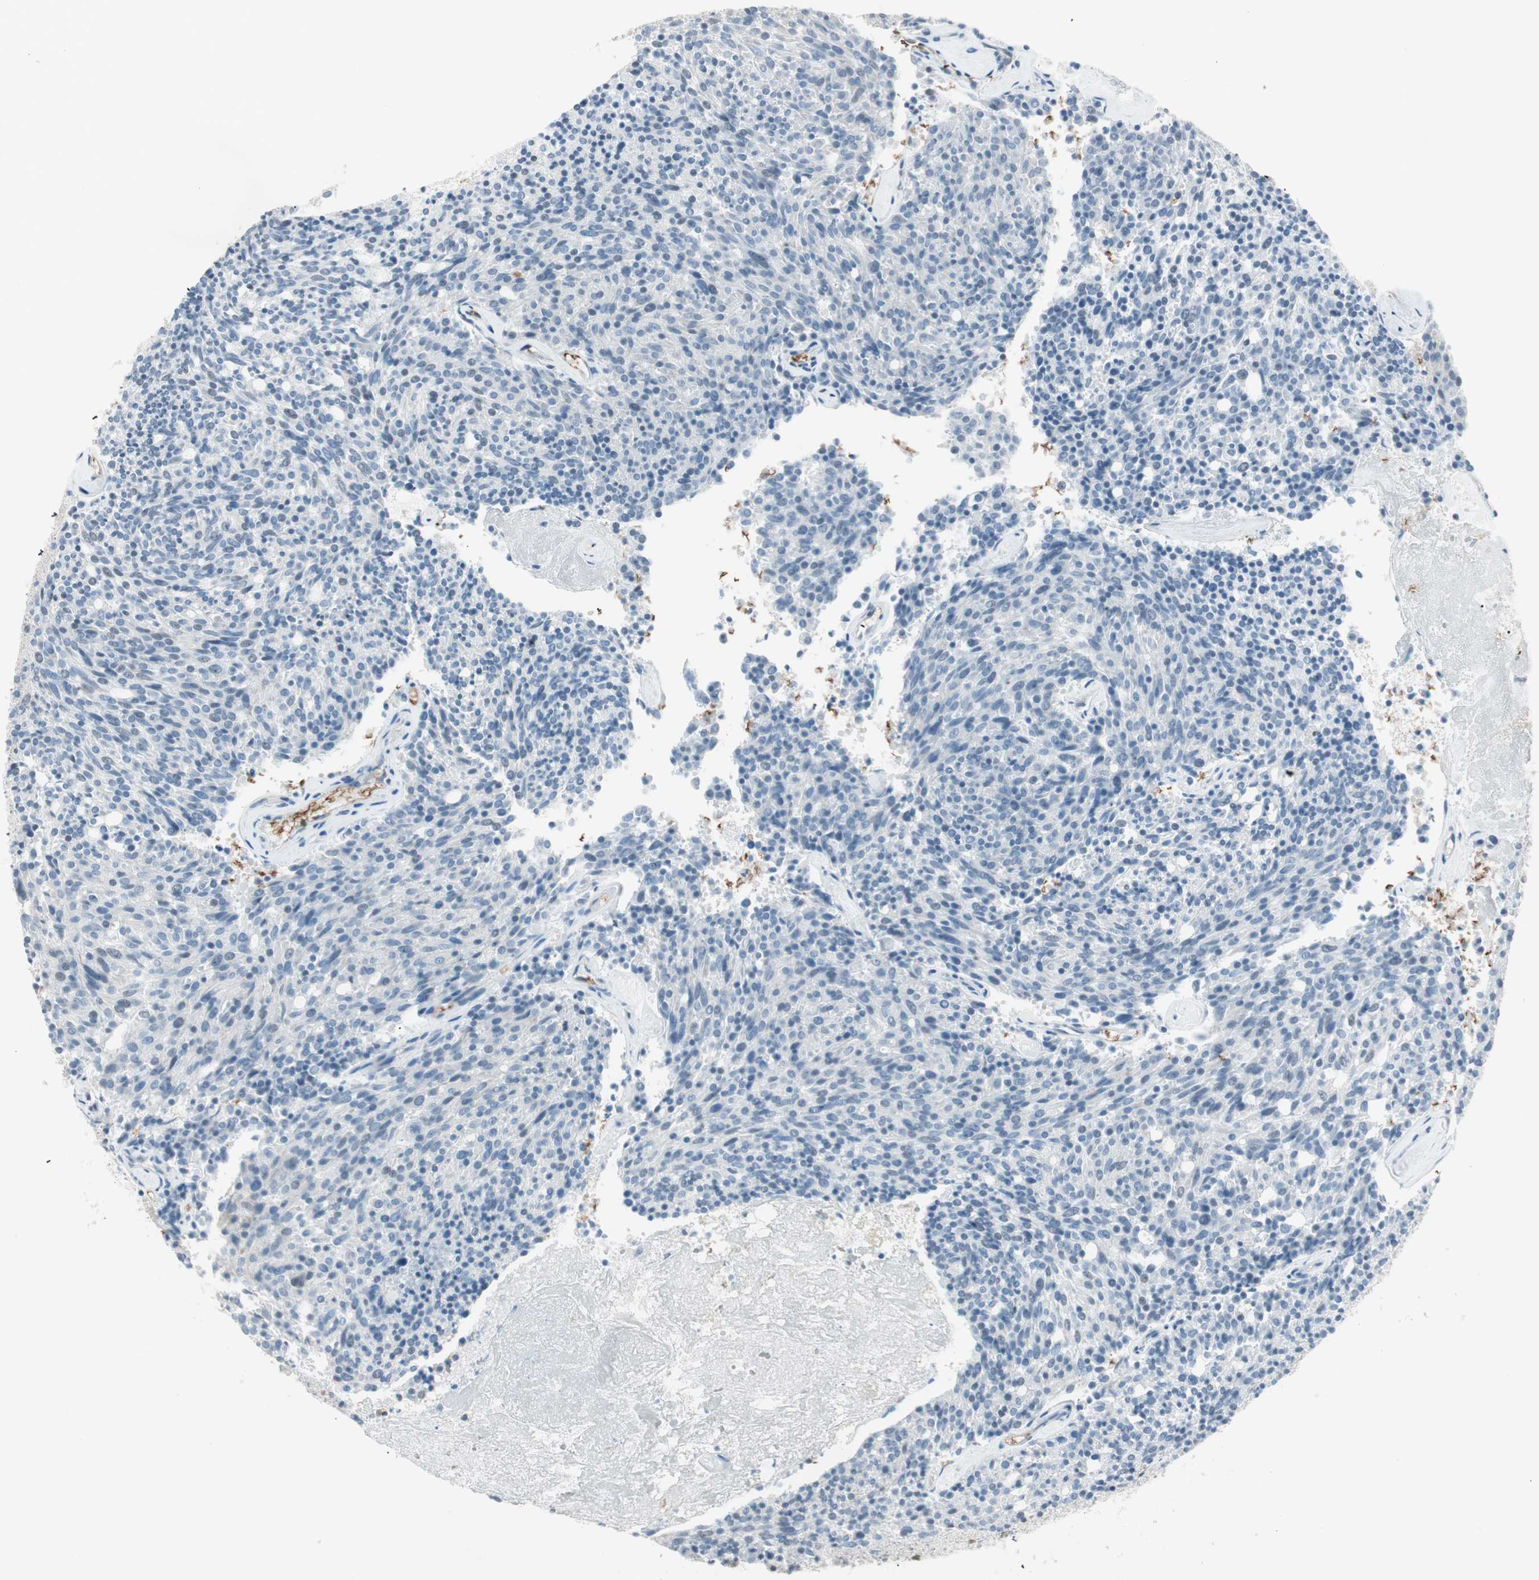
{"staining": {"intensity": "negative", "quantity": "none", "location": "none"}, "tissue": "carcinoid", "cell_type": "Tumor cells", "image_type": "cancer", "snomed": [{"axis": "morphology", "description": "Carcinoid, malignant, NOS"}, {"axis": "topography", "description": "Pancreas"}], "caption": "IHC image of human malignant carcinoid stained for a protein (brown), which displays no positivity in tumor cells.", "gene": "MAP4K1", "patient": {"sex": "female", "age": 54}}